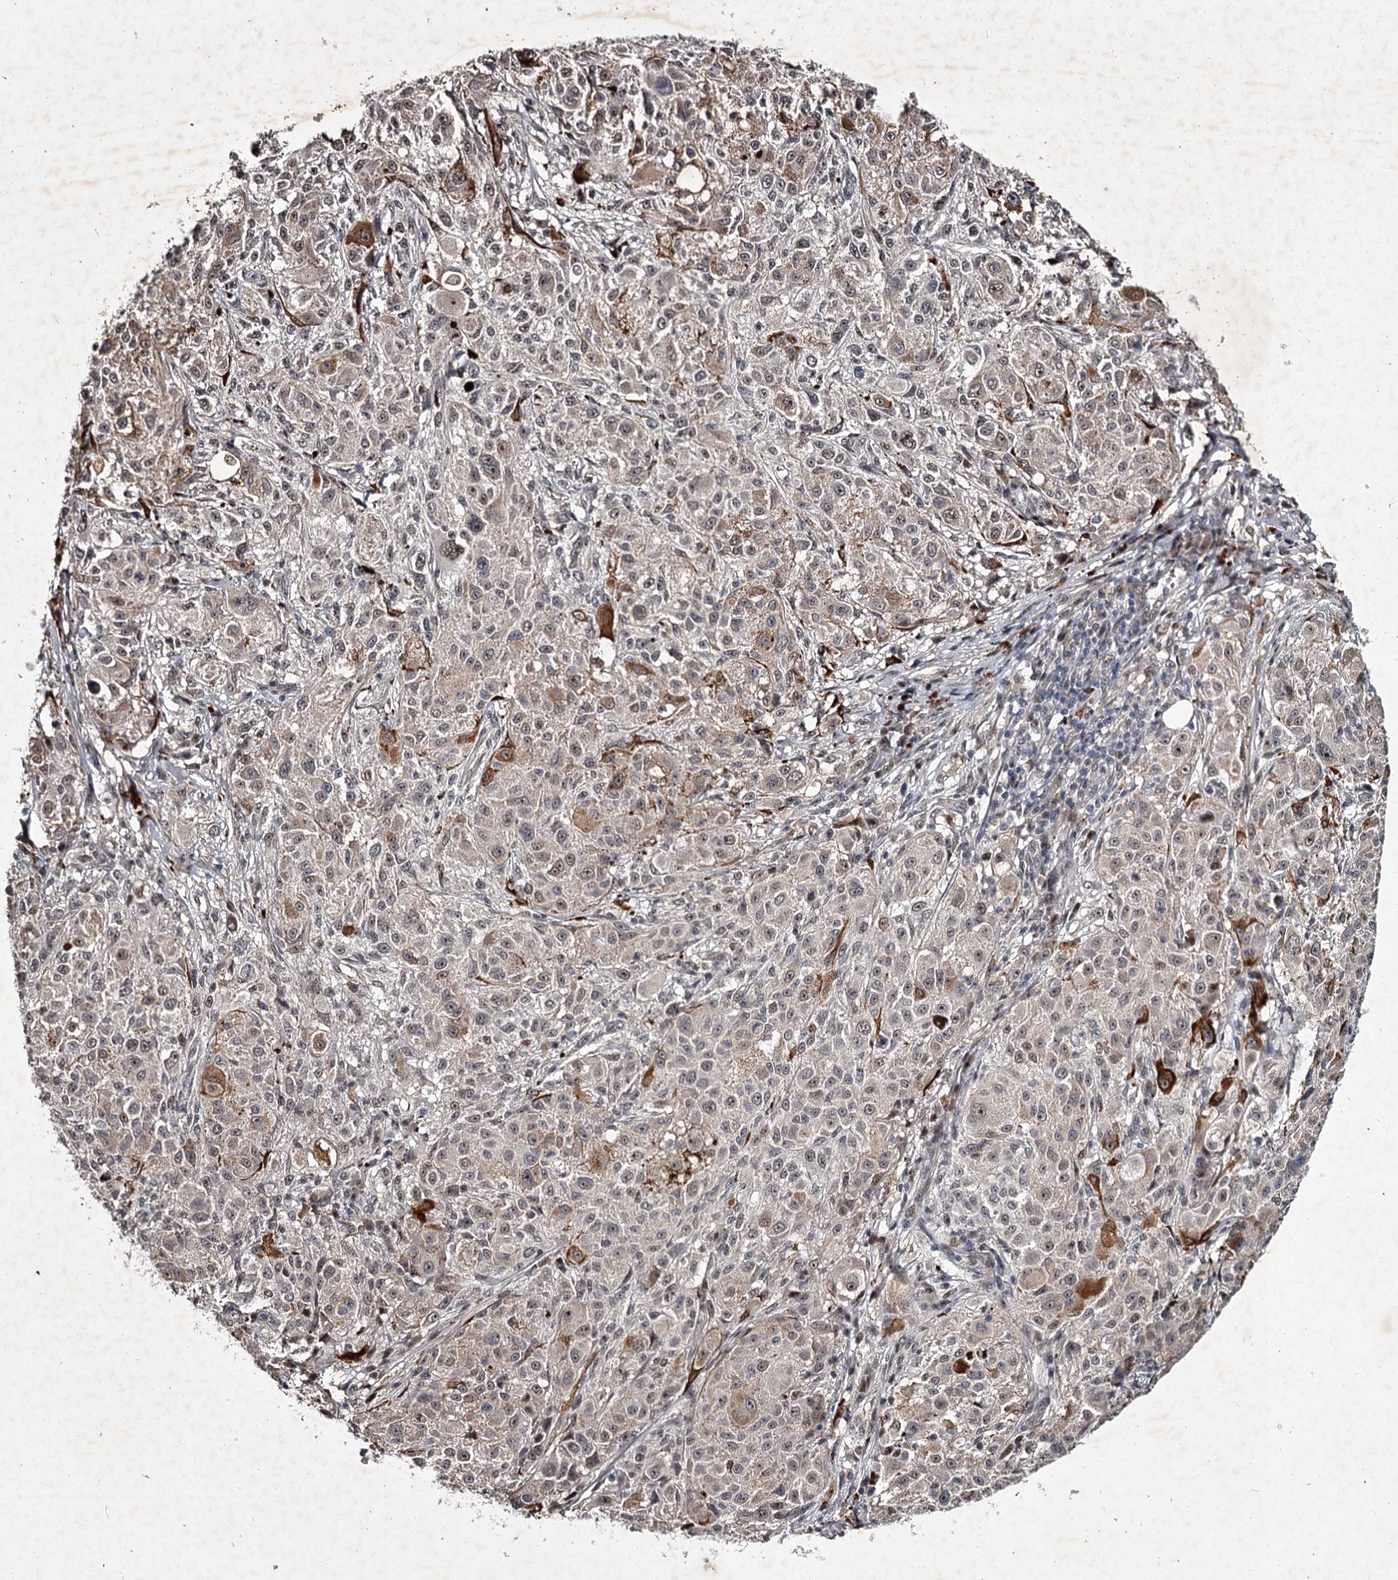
{"staining": {"intensity": "moderate", "quantity": "<25%", "location": "cytoplasmic/membranous"}, "tissue": "melanoma", "cell_type": "Tumor cells", "image_type": "cancer", "snomed": [{"axis": "morphology", "description": "Necrosis, NOS"}, {"axis": "morphology", "description": "Malignant melanoma, NOS"}, {"axis": "topography", "description": "Skin"}], "caption": "This is an image of immunohistochemistry (IHC) staining of melanoma, which shows moderate positivity in the cytoplasmic/membranous of tumor cells.", "gene": "RNF44", "patient": {"sex": "female", "age": 87}}